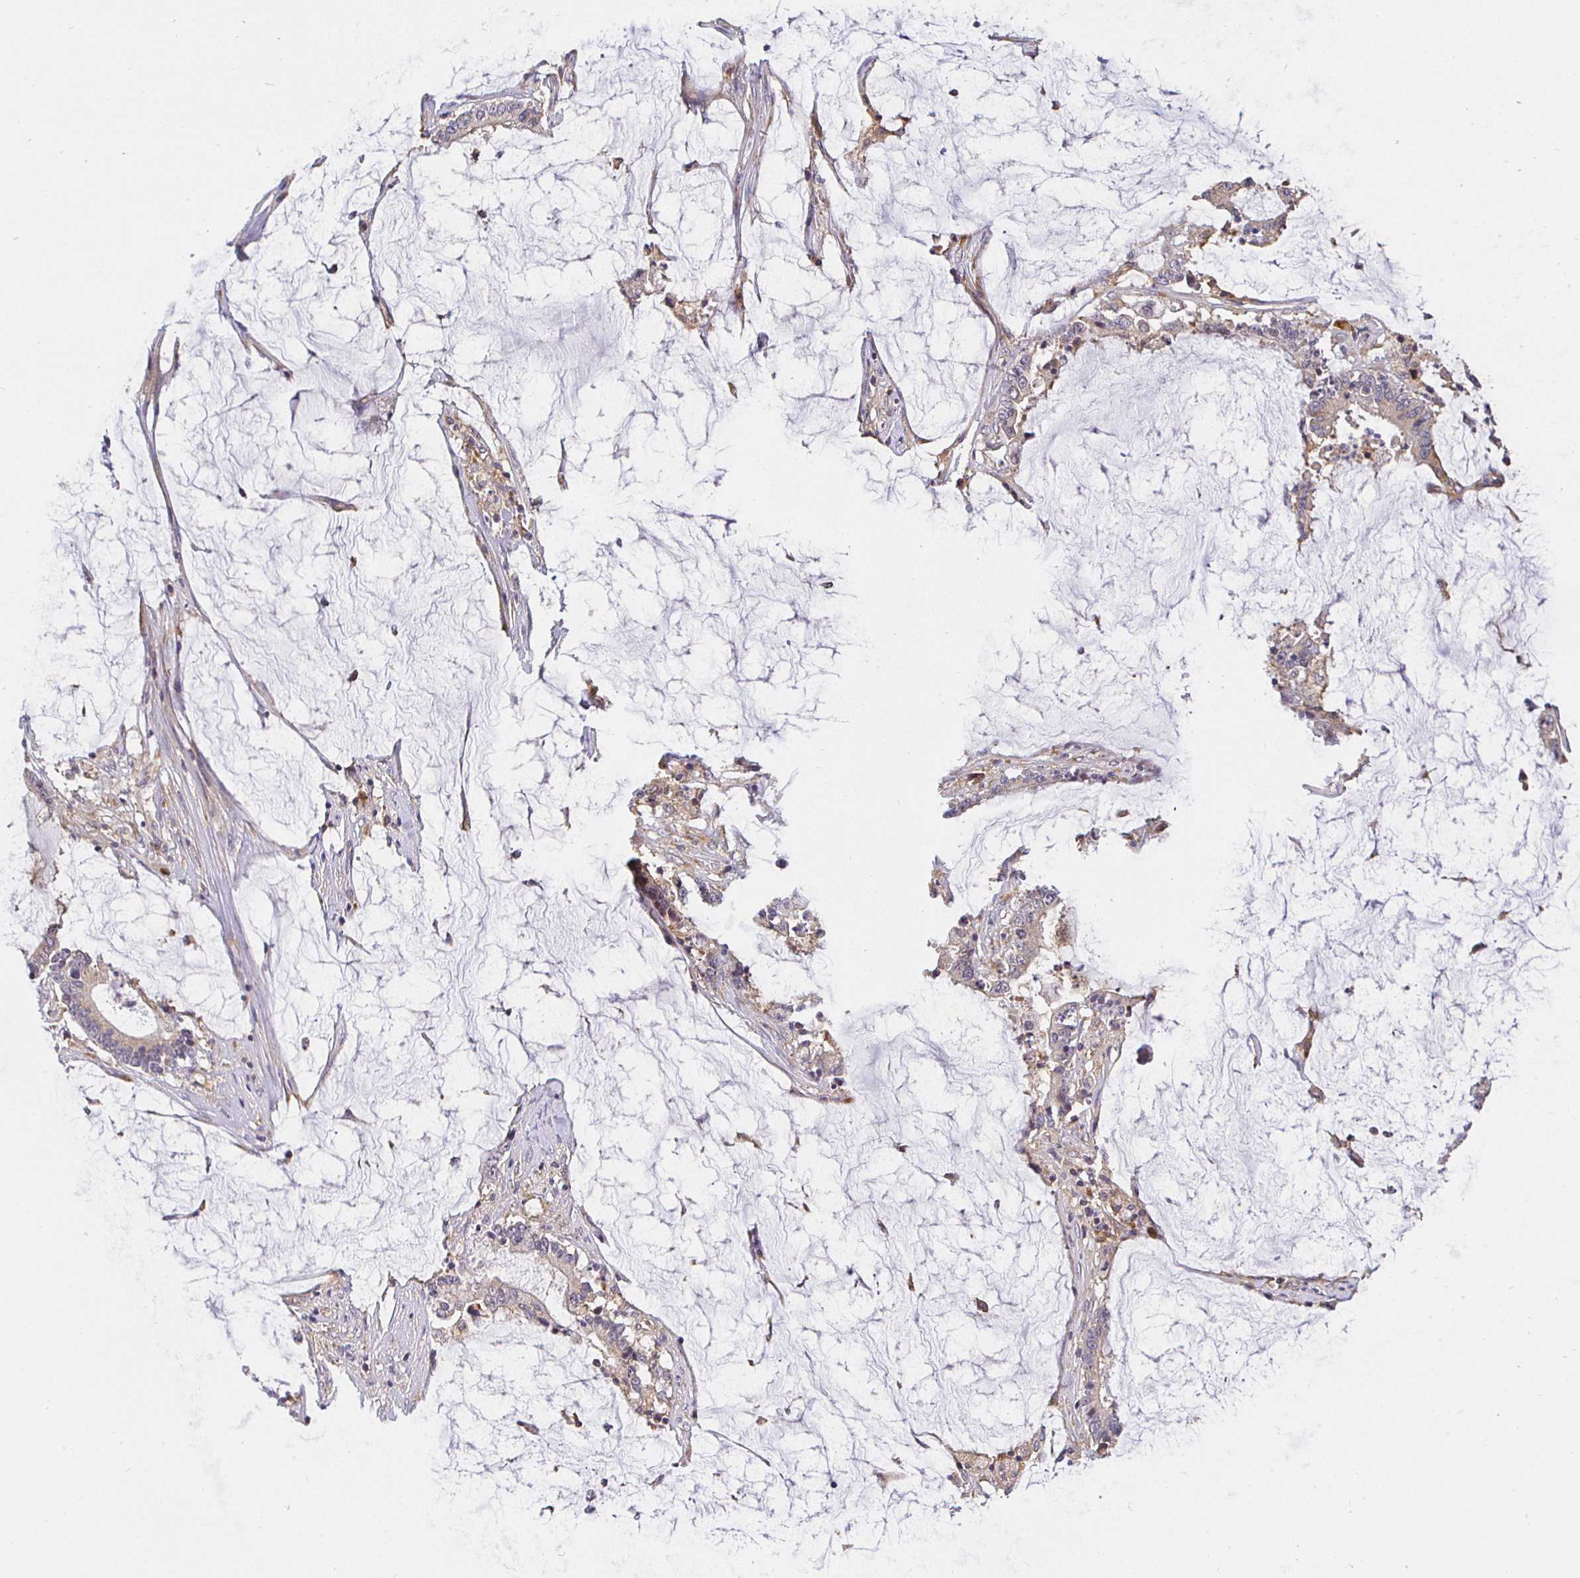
{"staining": {"intensity": "weak", "quantity": "<25%", "location": "cytoplasmic/membranous"}, "tissue": "stomach cancer", "cell_type": "Tumor cells", "image_type": "cancer", "snomed": [{"axis": "morphology", "description": "Adenocarcinoma, NOS"}, {"axis": "topography", "description": "Stomach, upper"}], "caption": "IHC of stomach adenocarcinoma reveals no staining in tumor cells.", "gene": "IRAK1", "patient": {"sex": "male", "age": 68}}